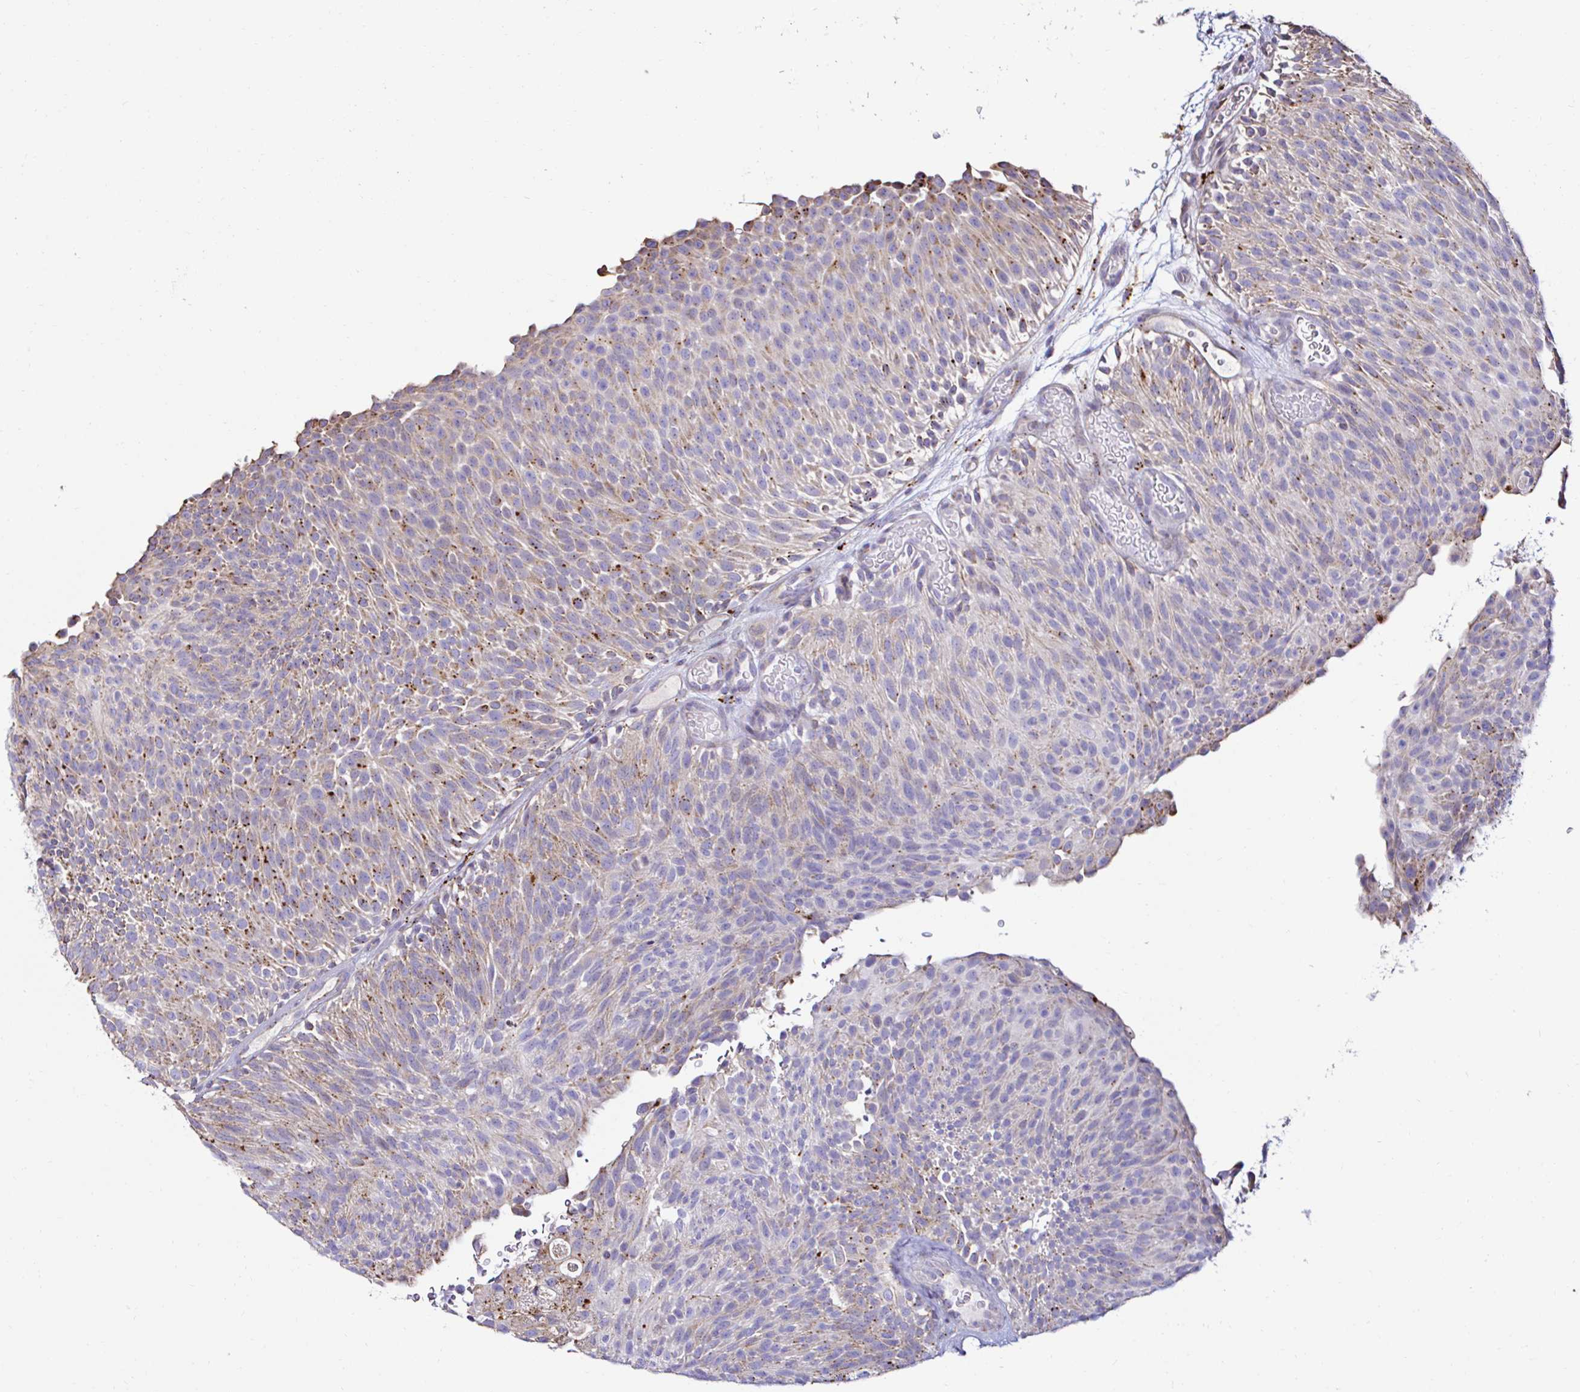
{"staining": {"intensity": "moderate", "quantity": "<25%", "location": "cytoplasmic/membranous"}, "tissue": "urothelial cancer", "cell_type": "Tumor cells", "image_type": "cancer", "snomed": [{"axis": "morphology", "description": "Urothelial carcinoma, Low grade"}, {"axis": "topography", "description": "Urinary bladder"}], "caption": "Immunohistochemistry staining of urothelial cancer, which reveals low levels of moderate cytoplasmic/membranous expression in about <25% of tumor cells indicating moderate cytoplasmic/membranous protein positivity. The staining was performed using DAB (3,3'-diaminobenzidine) (brown) for protein detection and nuclei were counterstained in hematoxylin (blue).", "gene": "GALNS", "patient": {"sex": "male", "age": 78}}